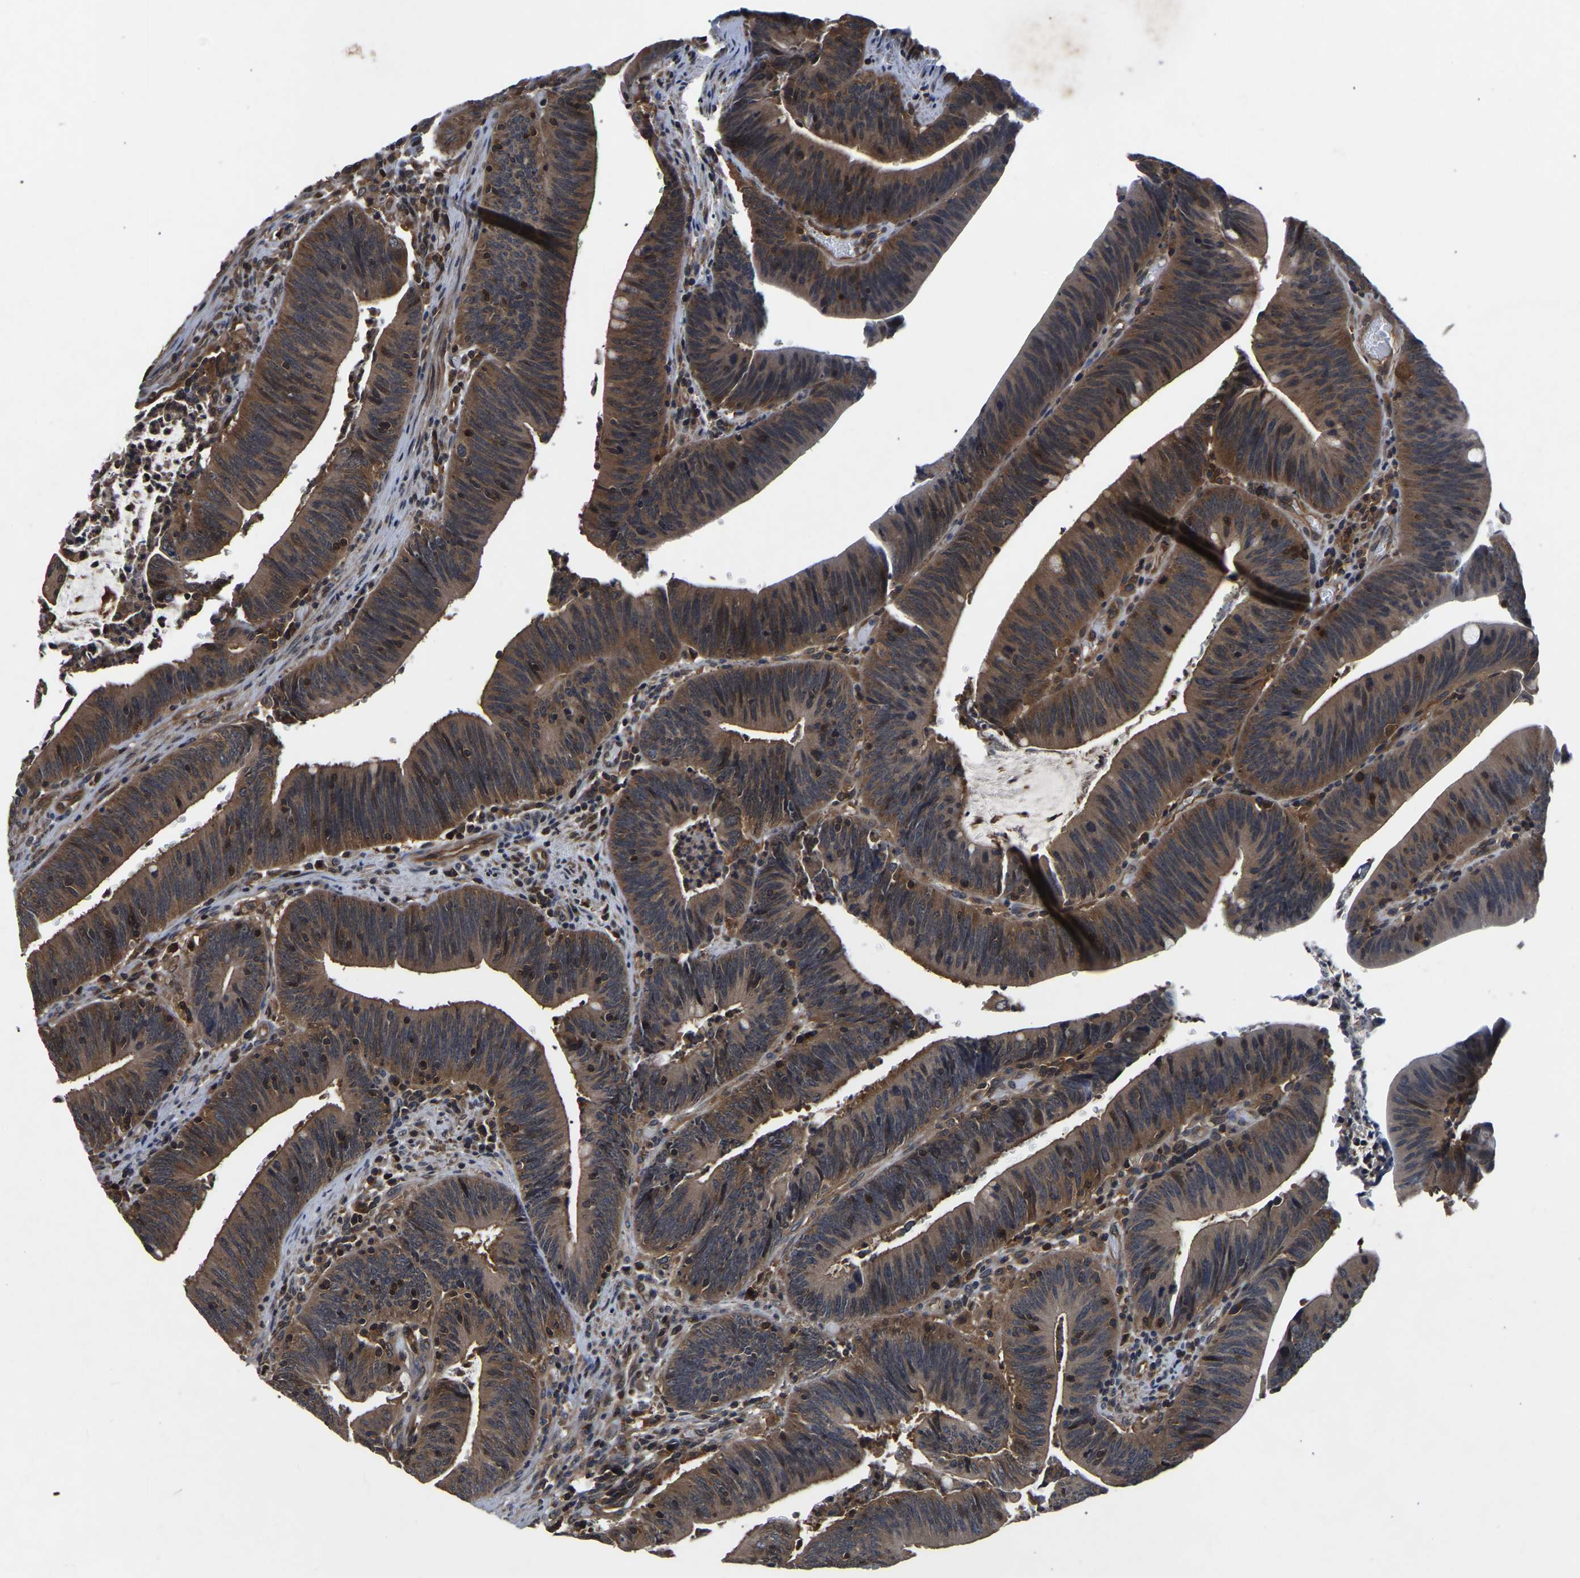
{"staining": {"intensity": "moderate", "quantity": ">75%", "location": "cytoplasmic/membranous"}, "tissue": "colorectal cancer", "cell_type": "Tumor cells", "image_type": "cancer", "snomed": [{"axis": "morphology", "description": "Normal tissue, NOS"}, {"axis": "morphology", "description": "Adenocarcinoma, NOS"}, {"axis": "topography", "description": "Rectum"}], "caption": "DAB immunohistochemical staining of colorectal cancer displays moderate cytoplasmic/membranous protein positivity in approximately >75% of tumor cells.", "gene": "FGD5", "patient": {"sex": "female", "age": 66}}